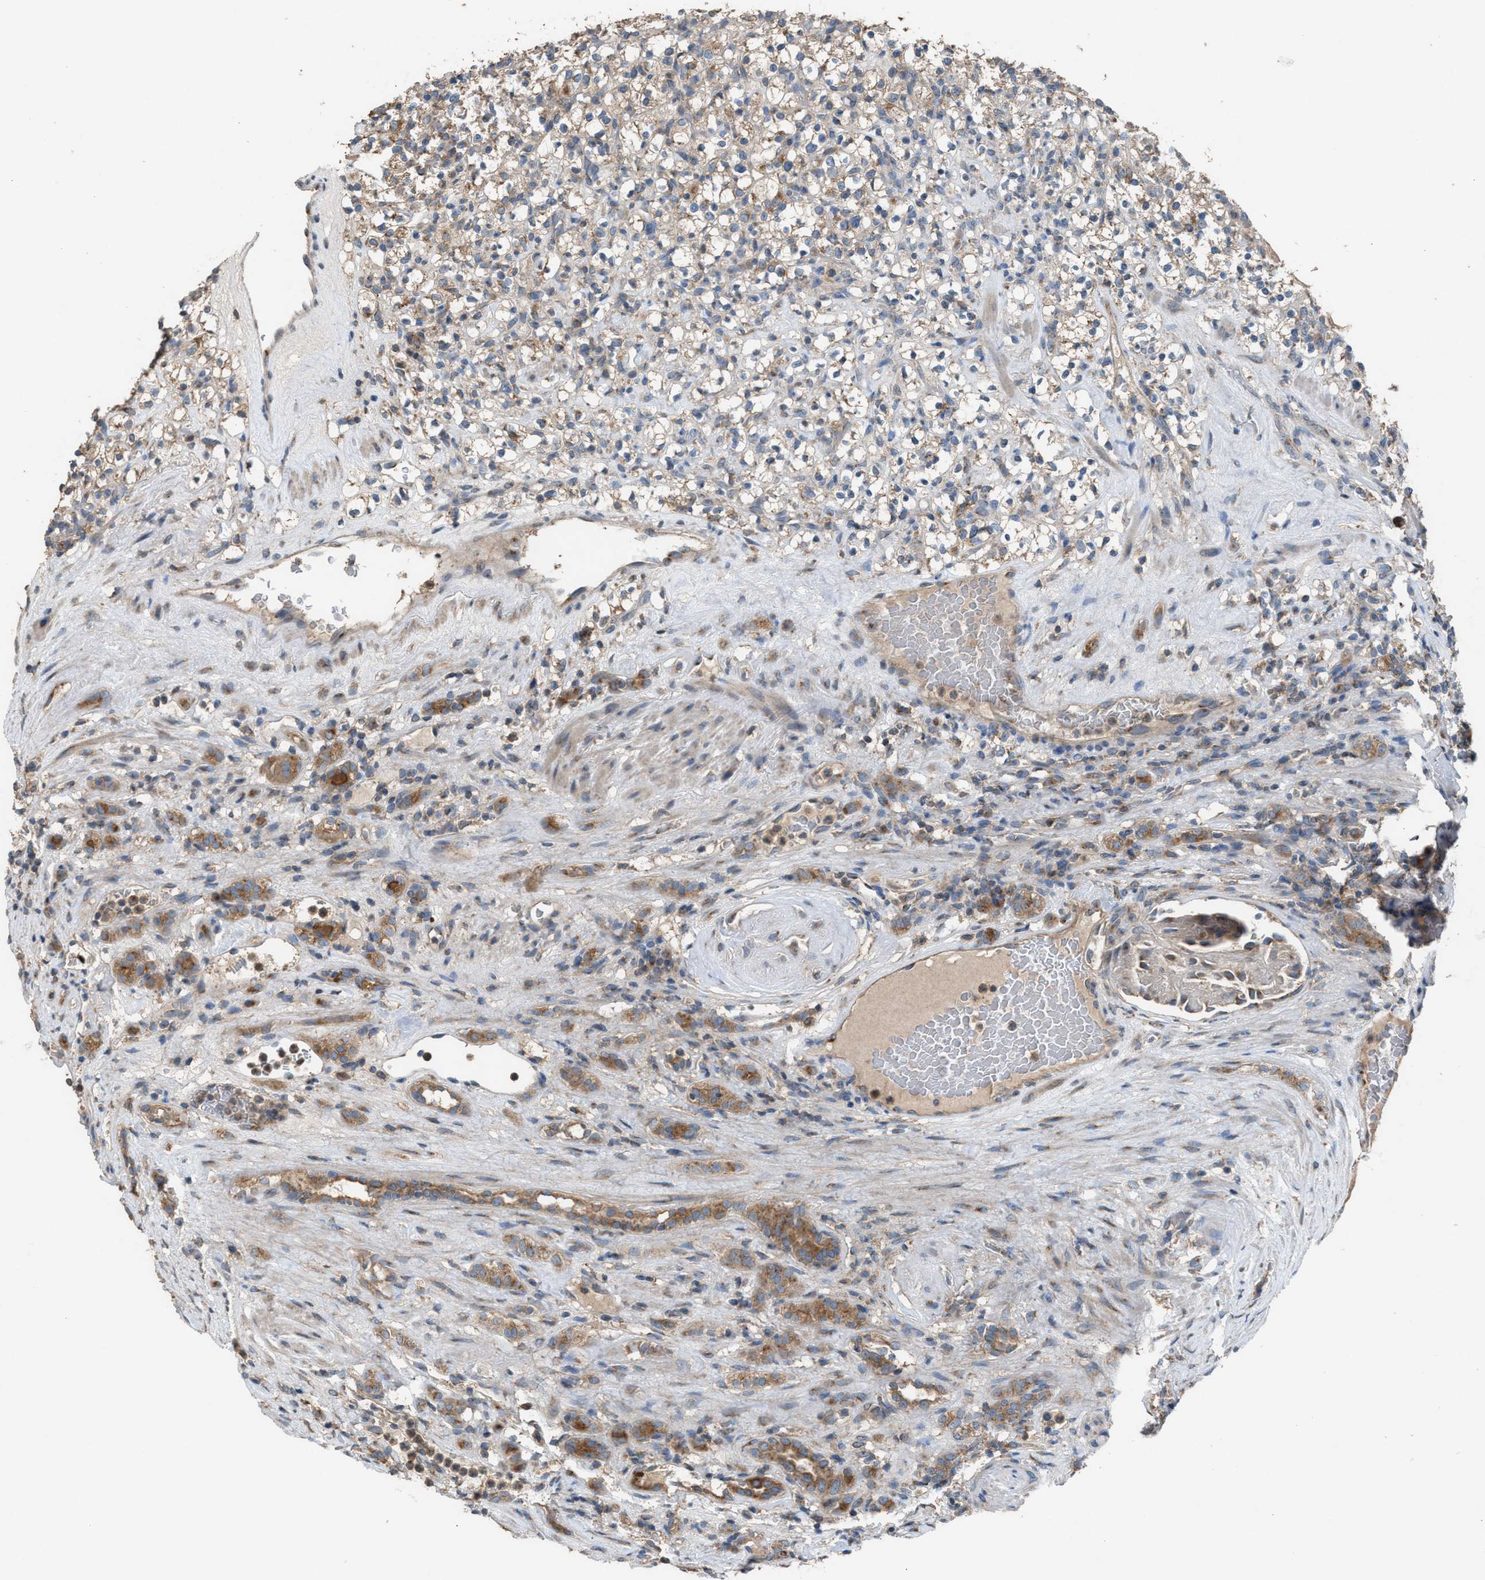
{"staining": {"intensity": "weak", "quantity": "<25%", "location": "cytoplasmic/membranous"}, "tissue": "renal cancer", "cell_type": "Tumor cells", "image_type": "cancer", "snomed": [{"axis": "morphology", "description": "Normal tissue, NOS"}, {"axis": "morphology", "description": "Adenocarcinoma, NOS"}, {"axis": "topography", "description": "Kidney"}], "caption": "This histopathology image is of renal adenocarcinoma stained with IHC to label a protein in brown with the nuclei are counter-stained blue. There is no positivity in tumor cells.", "gene": "TPK1", "patient": {"sex": "female", "age": 72}}